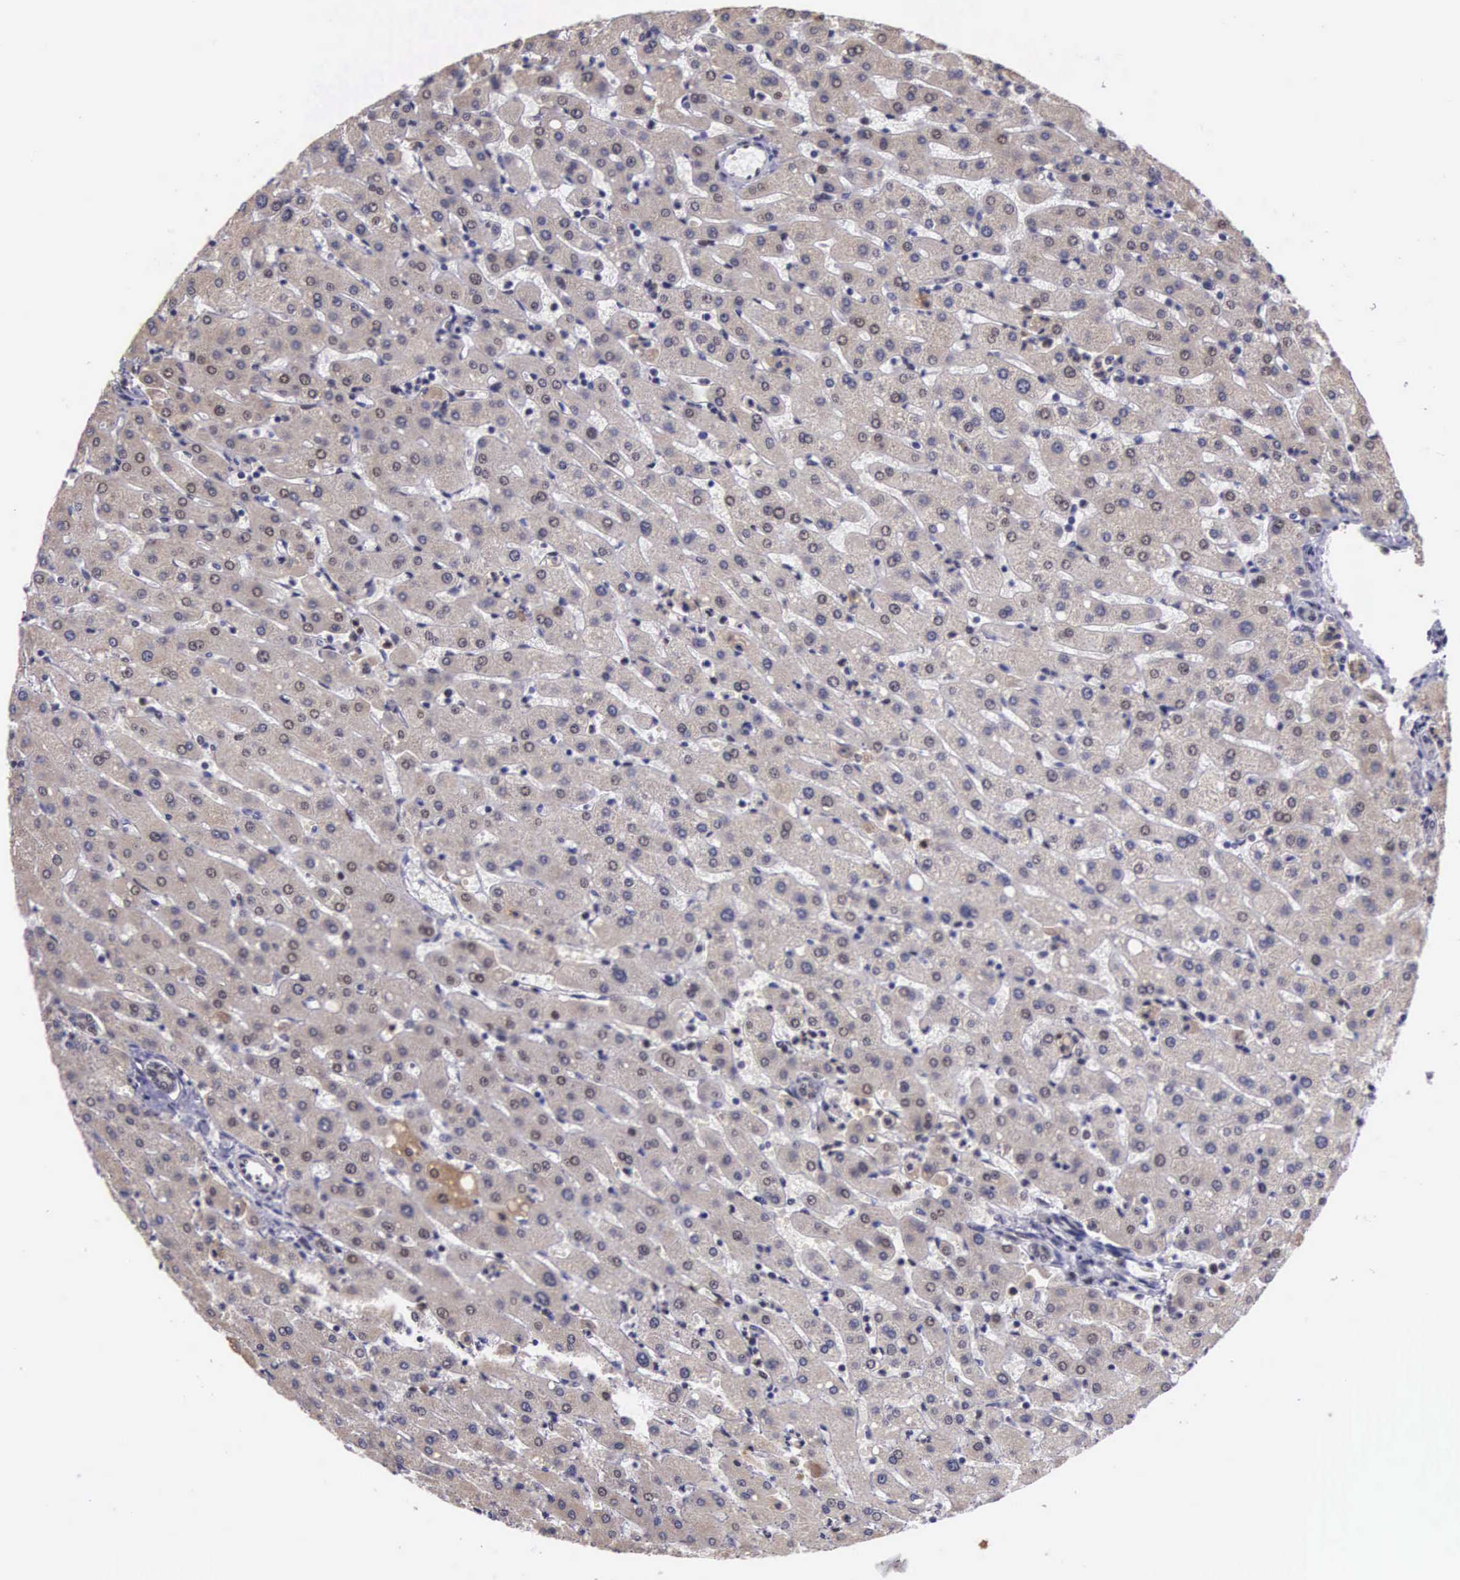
{"staining": {"intensity": "negative", "quantity": "none", "location": "none"}, "tissue": "liver", "cell_type": "Cholangiocytes", "image_type": "normal", "snomed": [{"axis": "morphology", "description": "Normal tissue, NOS"}, {"axis": "topography", "description": "Liver"}], "caption": "This is a photomicrograph of IHC staining of benign liver, which shows no staining in cholangiocytes.", "gene": "SLC25A21", "patient": {"sex": "female", "age": 30}}